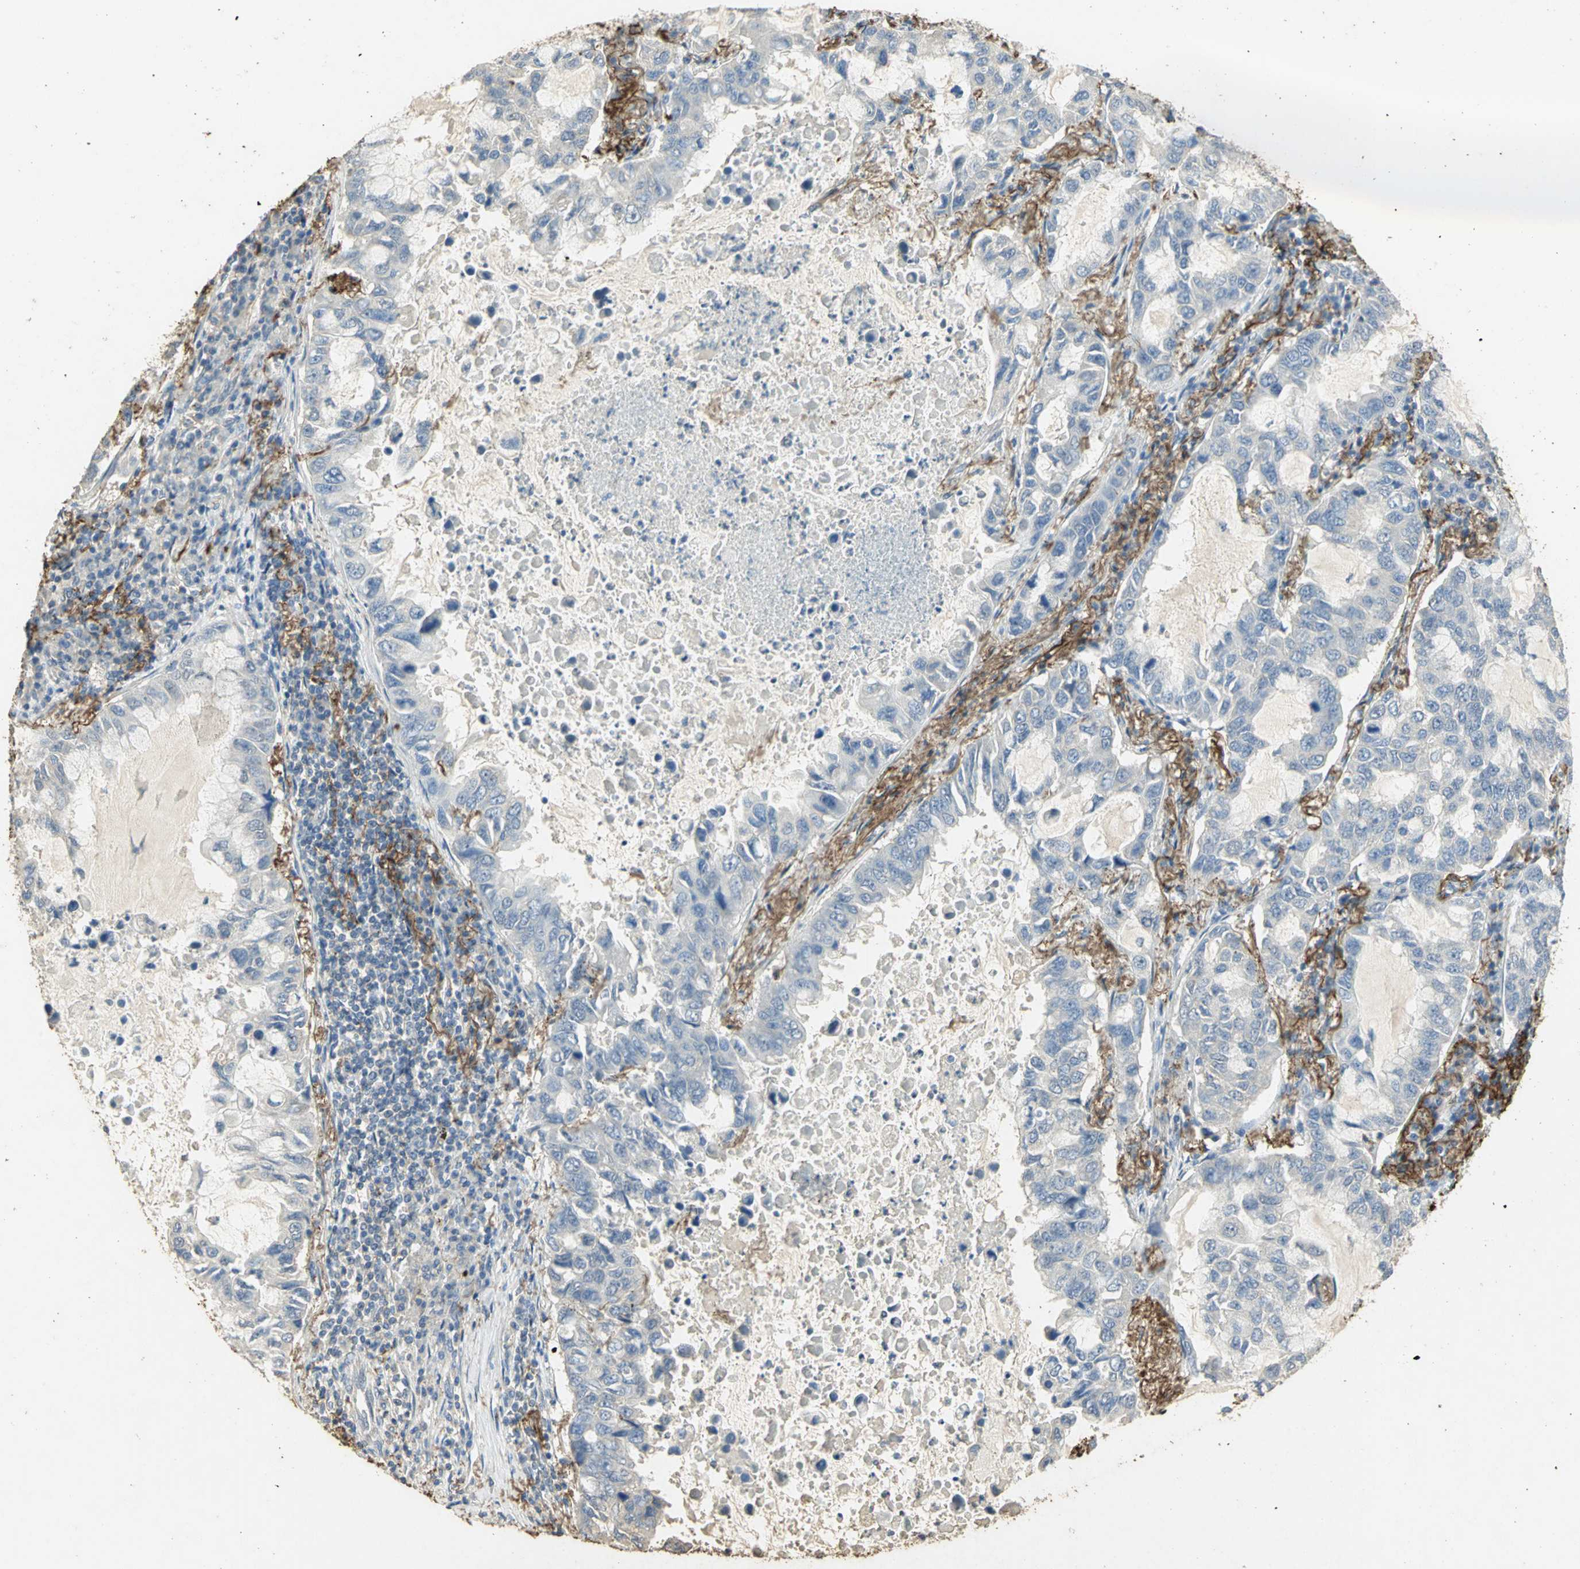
{"staining": {"intensity": "negative", "quantity": "none", "location": "none"}, "tissue": "lung cancer", "cell_type": "Tumor cells", "image_type": "cancer", "snomed": [{"axis": "morphology", "description": "Adenocarcinoma, NOS"}, {"axis": "topography", "description": "Lung"}], "caption": "This is an immunohistochemistry (IHC) micrograph of human adenocarcinoma (lung). There is no positivity in tumor cells.", "gene": "ASB9", "patient": {"sex": "male", "age": 64}}